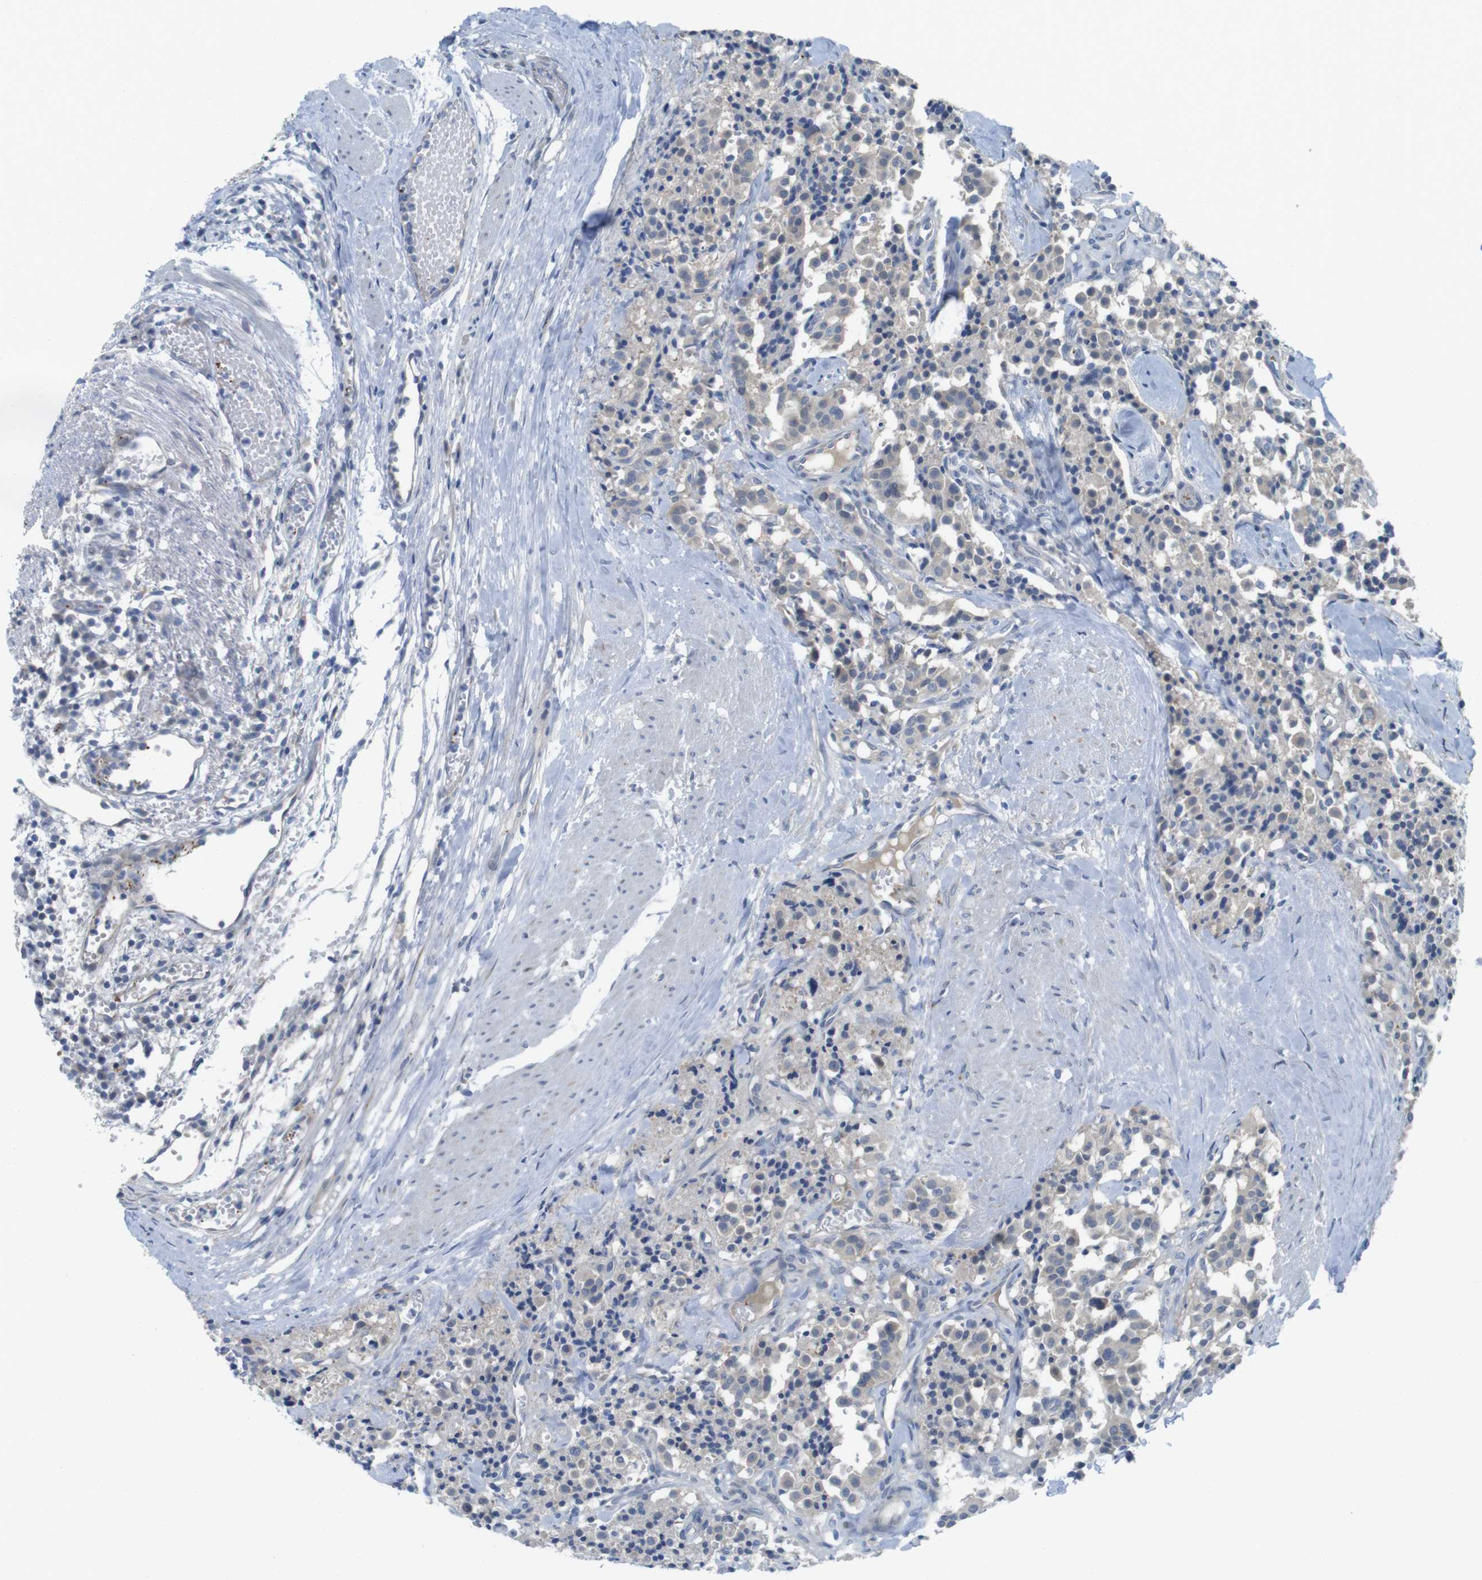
{"staining": {"intensity": "weak", "quantity": "<25%", "location": "cytoplasmic/membranous"}, "tissue": "carcinoid", "cell_type": "Tumor cells", "image_type": "cancer", "snomed": [{"axis": "morphology", "description": "Carcinoid, malignant, NOS"}, {"axis": "topography", "description": "Lung"}], "caption": "An immunohistochemistry (IHC) histopathology image of malignant carcinoid is shown. There is no staining in tumor cells of malignant carcinoid. (DAB IHC with hematoxylin counter stain).", "gene": "CASP2", "patient": {"sex": "male", "age": 30}}